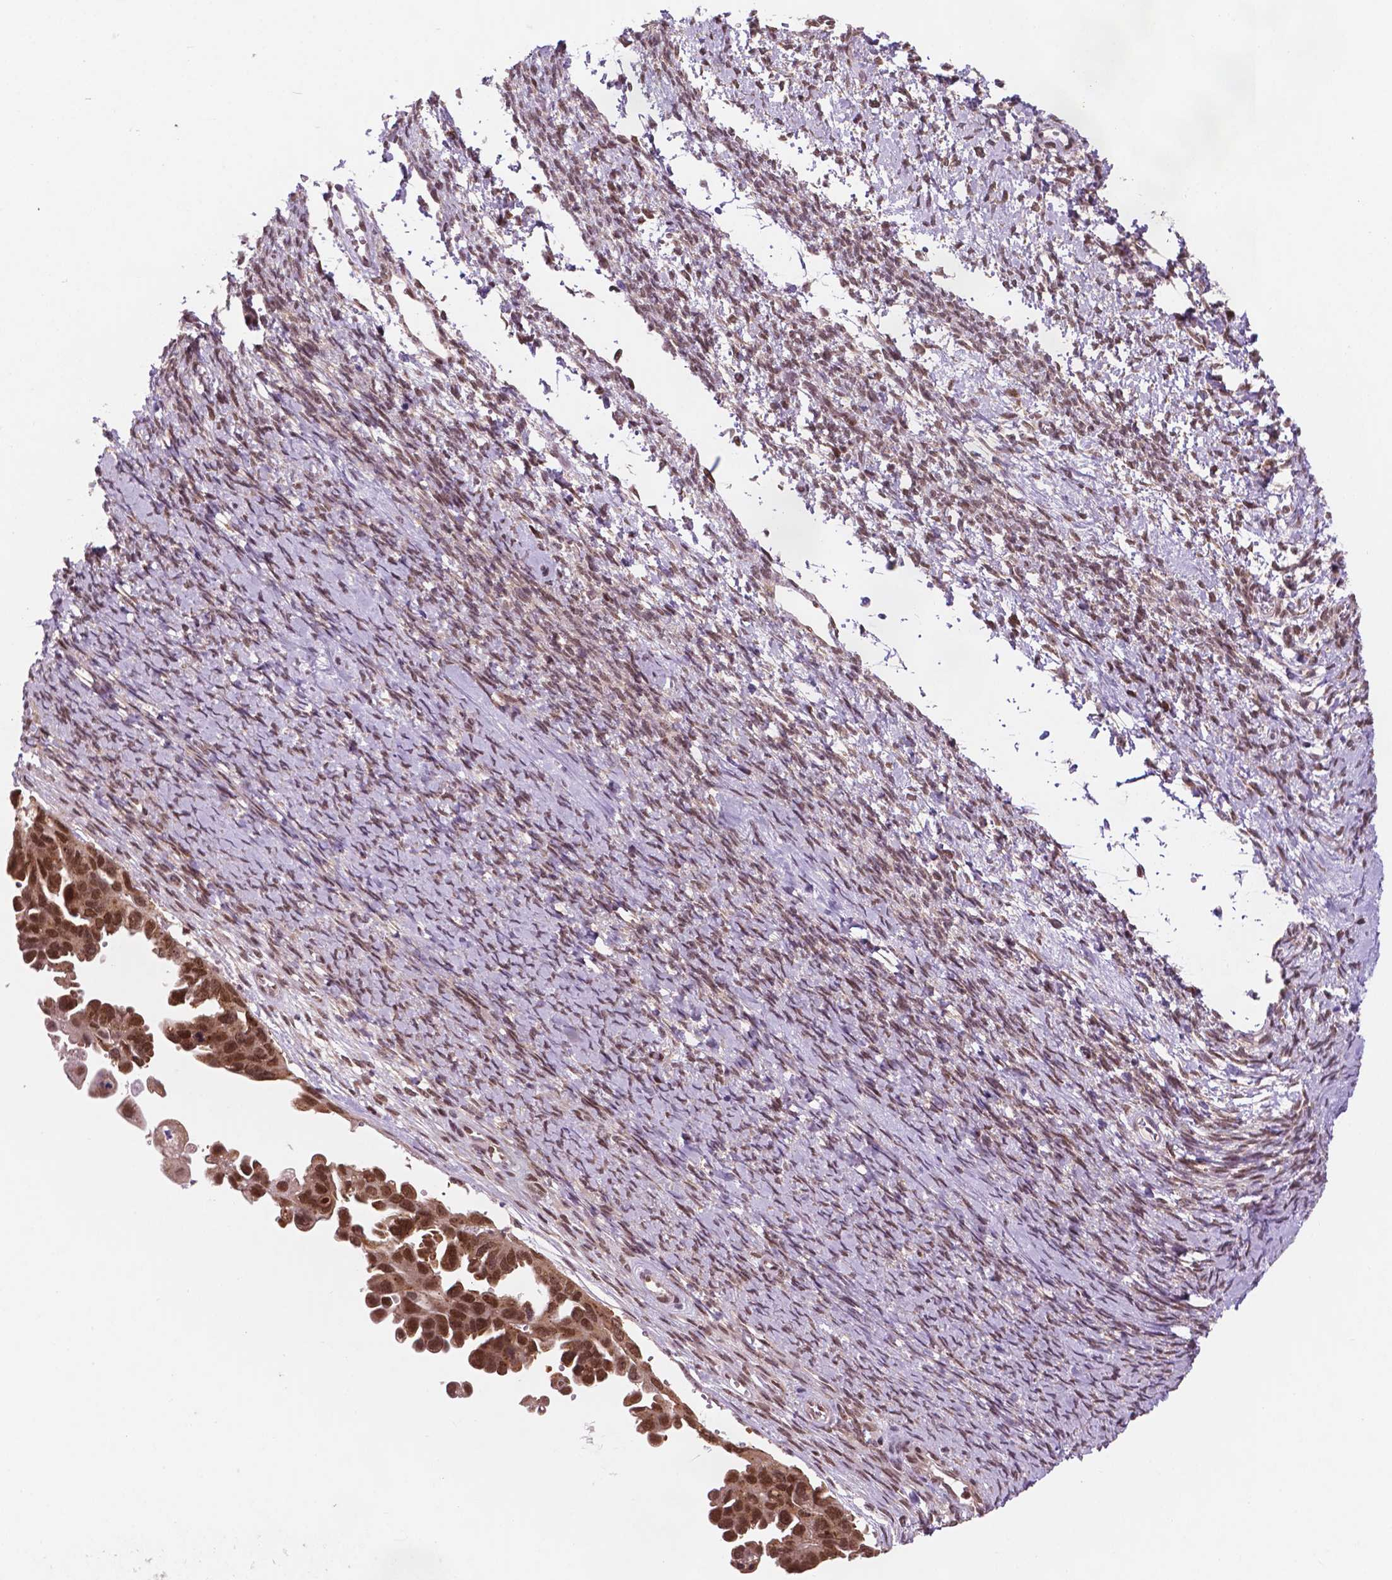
{"staining": {"intensity": "strong", "quantity": ">75%", "location": "nuclear"}, "tissue": "ovarian cancer", "cell_type": "Tumor cells", "image_type": "cancer", "snomed": [{"axis": "morphology", "description": "Cystadenocarcinoma, serous, NOS"}, {"axis": "topography", "description": "Ovary"}], "caption": "An immunohistochemistry (IHC) image of neoplastic tissue is shown. Protein staining in brown shows strong nuclear positivity in ovarian serous cystadenocarcinoma within tumor cells.", "gene": "PER2", "patient": {"sex": "female", "age": 53}}